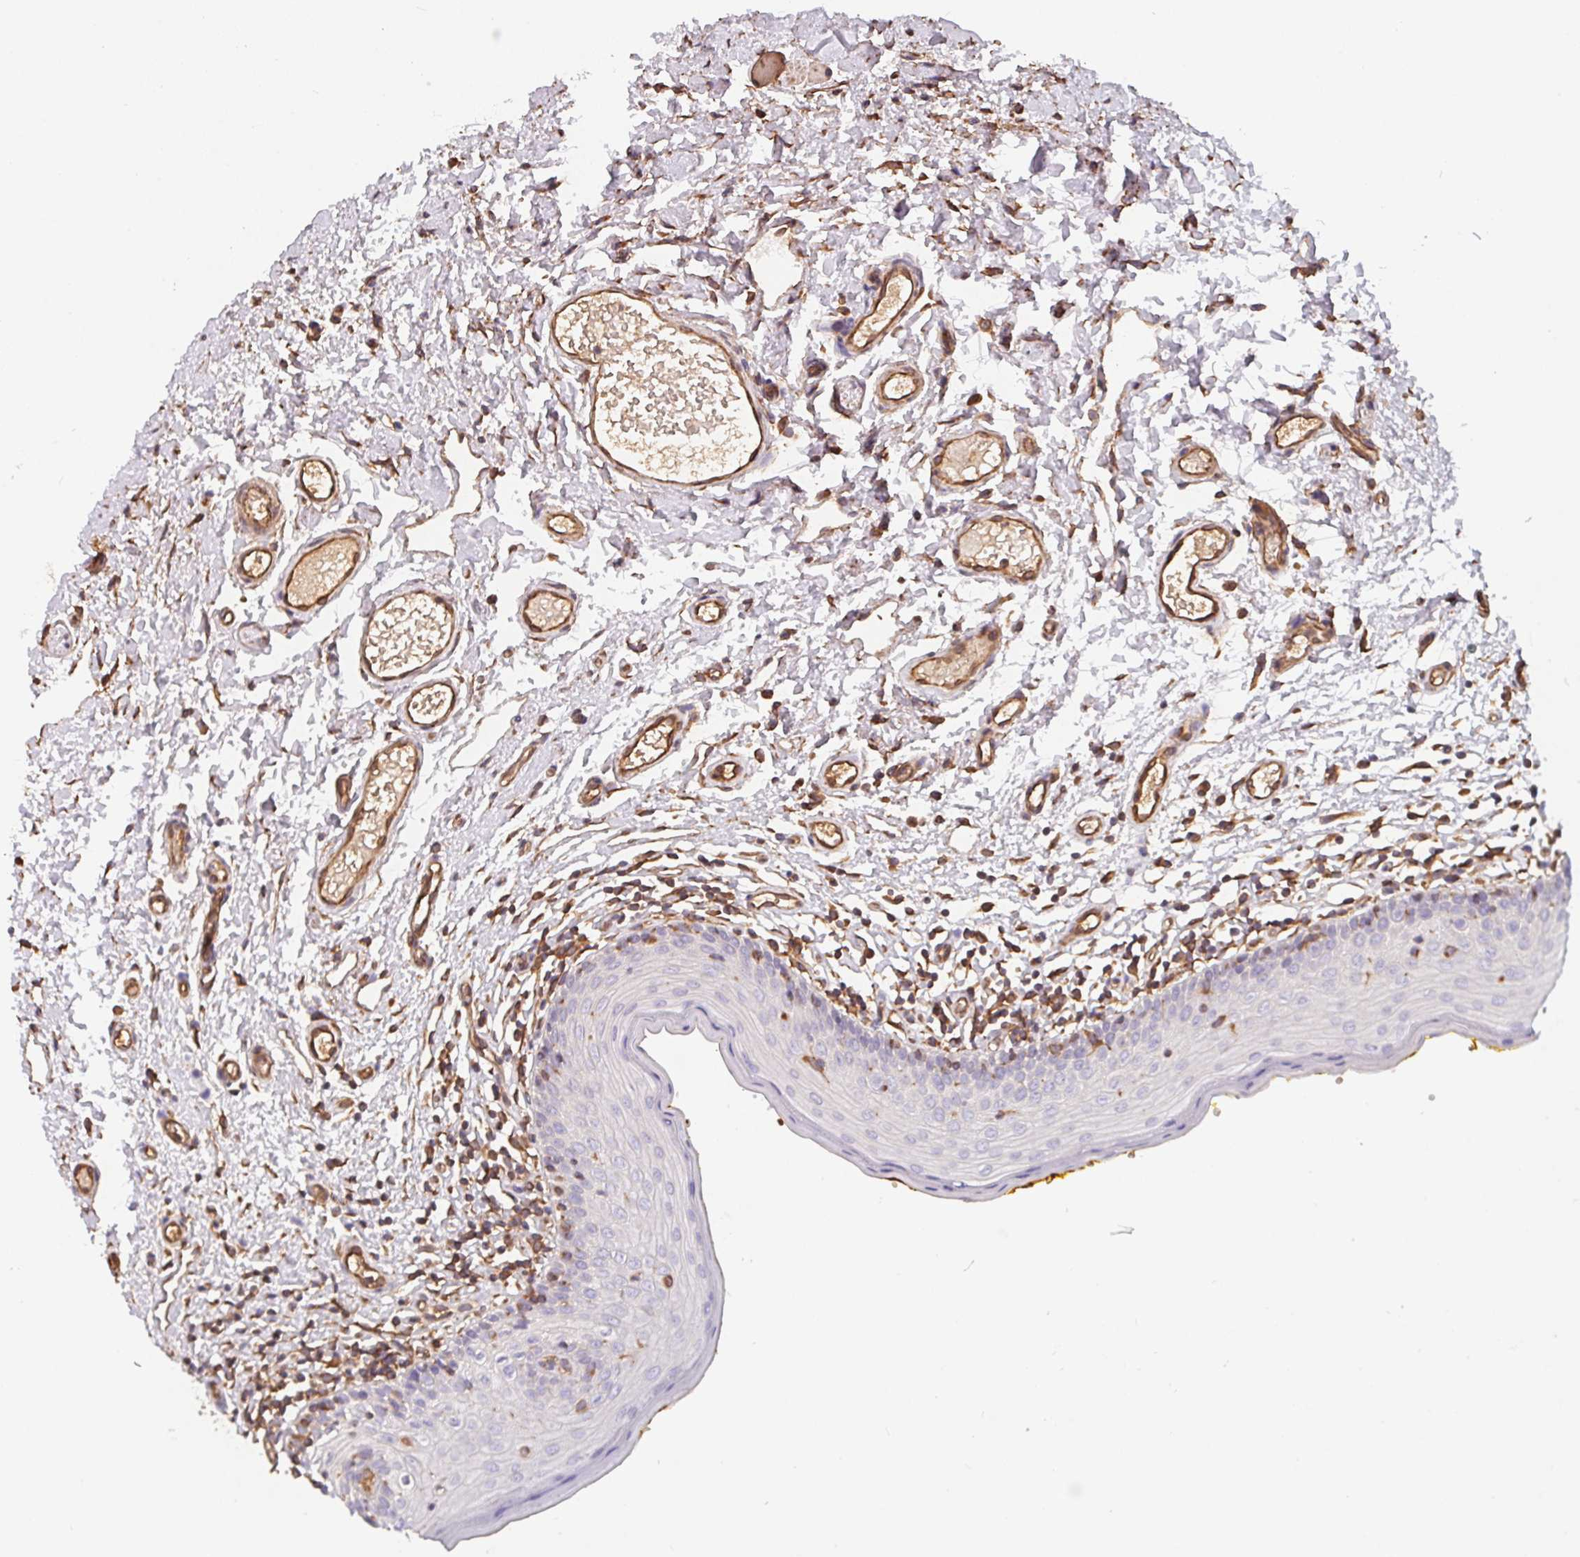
{"staining": {"intensity": "negative", "quantity": "none", "location": "none"}, "tissue": "oral mucosa", "cell_type": "Squamous epithelial cells", "image_type": "normal", "snomed": [{"axis": "morphology", "description": "Normal tissue, NOS"}, {"axis": "topography", "description": "Oral tissue"}, {"axis": "topography", "description": "Tounge, NOS"}], "caption": "DAB immunohistochemical staining of unremarkable human oral mucosa demonstrates no significant positivity in squamous epithelial cells.", "gene": "TBKBP1", "patient": {"sex": "female", "age": 58}}